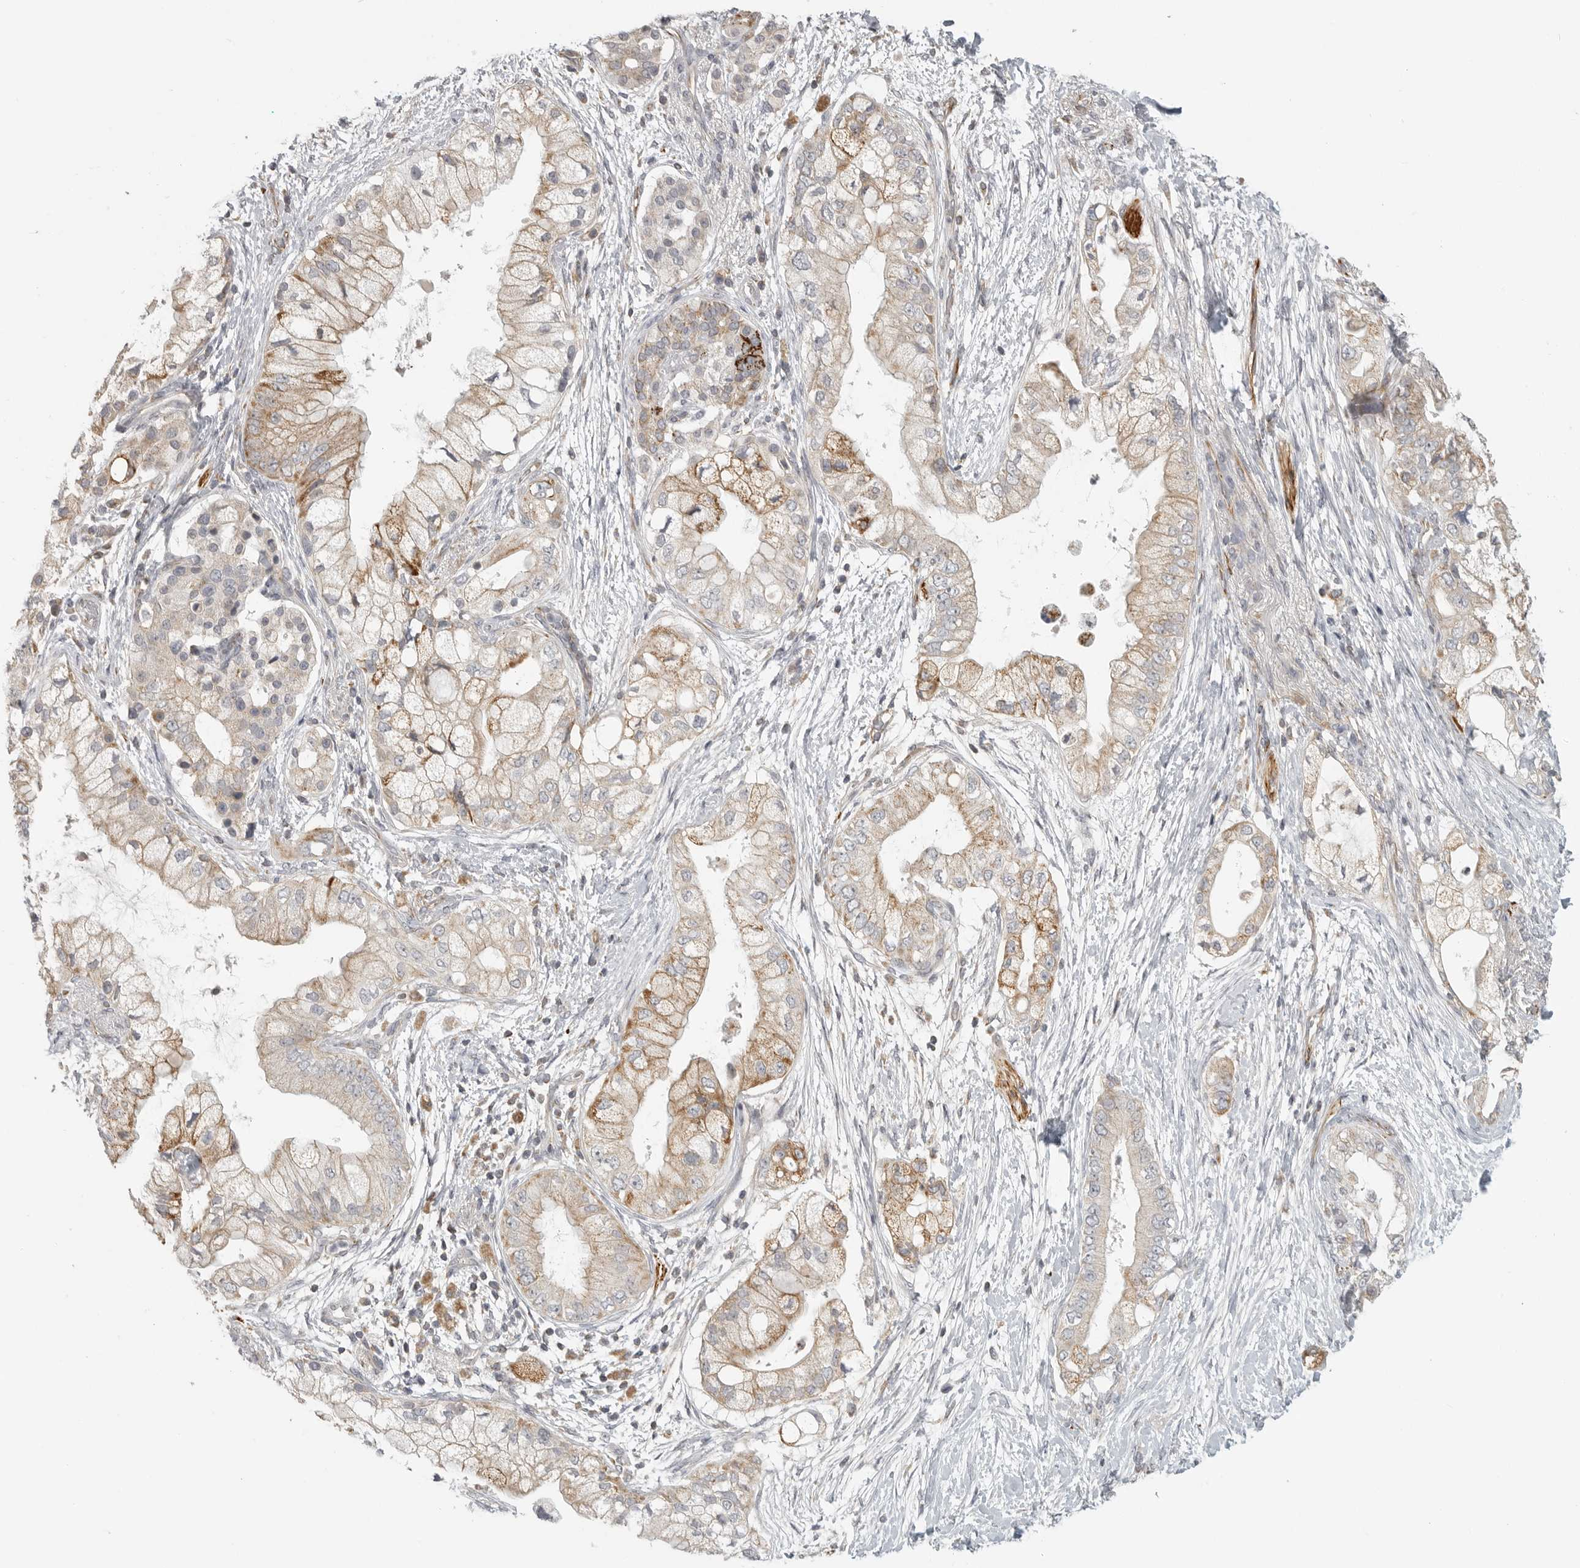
{"staining": {"intensity": "weak", "quantity": "25%-75%", "location": "cytoplasmic/membranous"}, "tissue": "pancreatic cancer", "cell_type": "Tumor cells", "image_type": "cancer", "snomed": [{"axis": "morphology", "description": "Adenocarcinoma, NOS"}, {"axis": "topography", "description": "Pancreas"}], "caption": "The photomicrograph exhibits immunohistochemical staining of pancreatic adenocarcinoma. There is weak cytoplasmic/membranous staining is present in about 25%-75% of tumor cells. (DAB (3,3'-diaminobenzidine) = brown stain, brightfield microscopy at high magnification).", "gene": "RXFP3", "patient": {"sex": "male", "age": 53}}